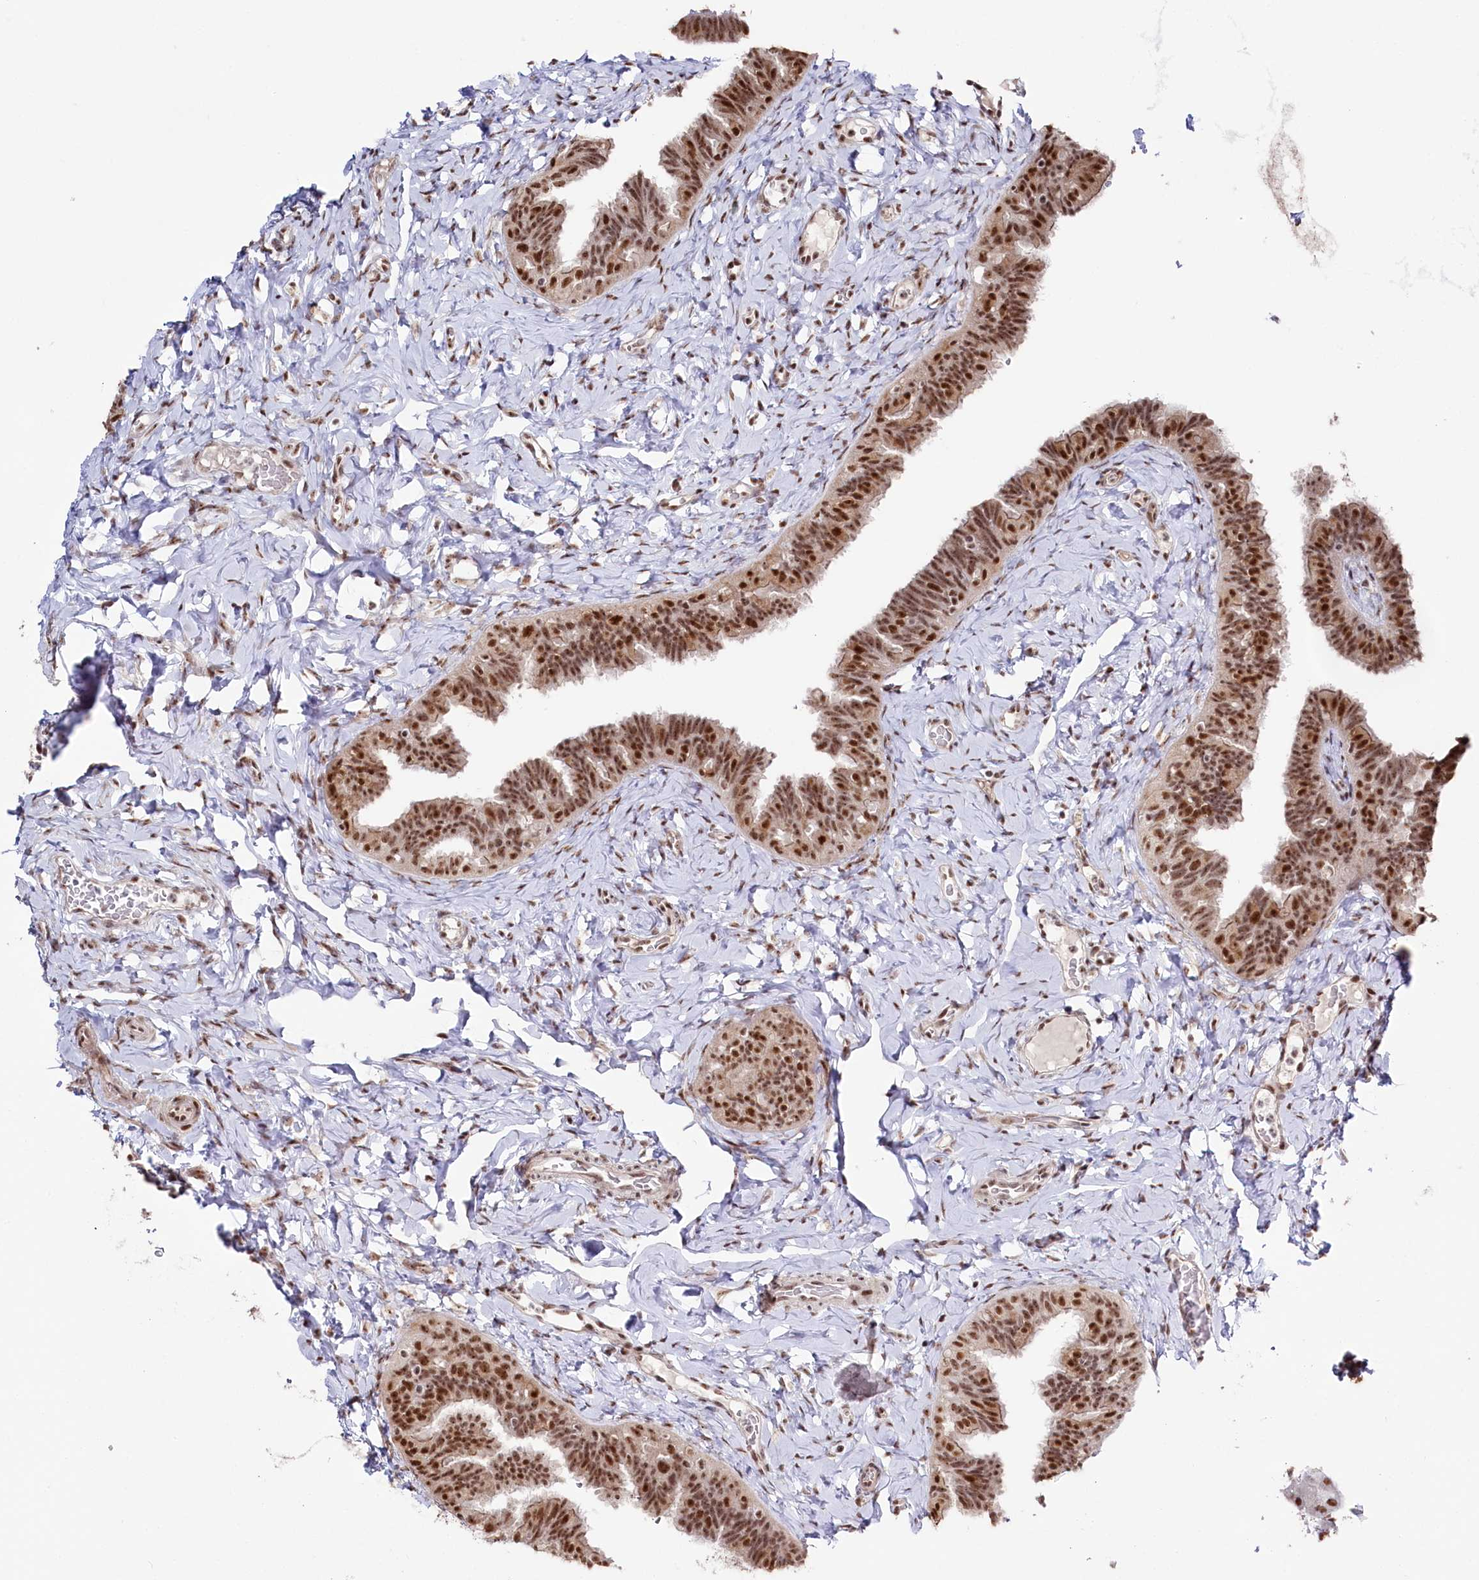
{"staining": {"intensity": "strong", "quantity": ">75%", "location": "nuclear"}, "tissue": "fallopian tube", "cell_type": "Glandular cells", "image_type": "normal", "snomed": [{"axis": "morphology", "description": "Normal tissue, NOS"}, {"axis": "topography", "description": "Fallopian tube"}], "caption": "Immunohistochemistry (IHC) (DAB) staining of normal human fallopian tube demonstrates strong nuclear protein staining in approximately >75% of glandular cells.", "gene": "POLR2H", "patient": {"sex": "female", "age": 65}}